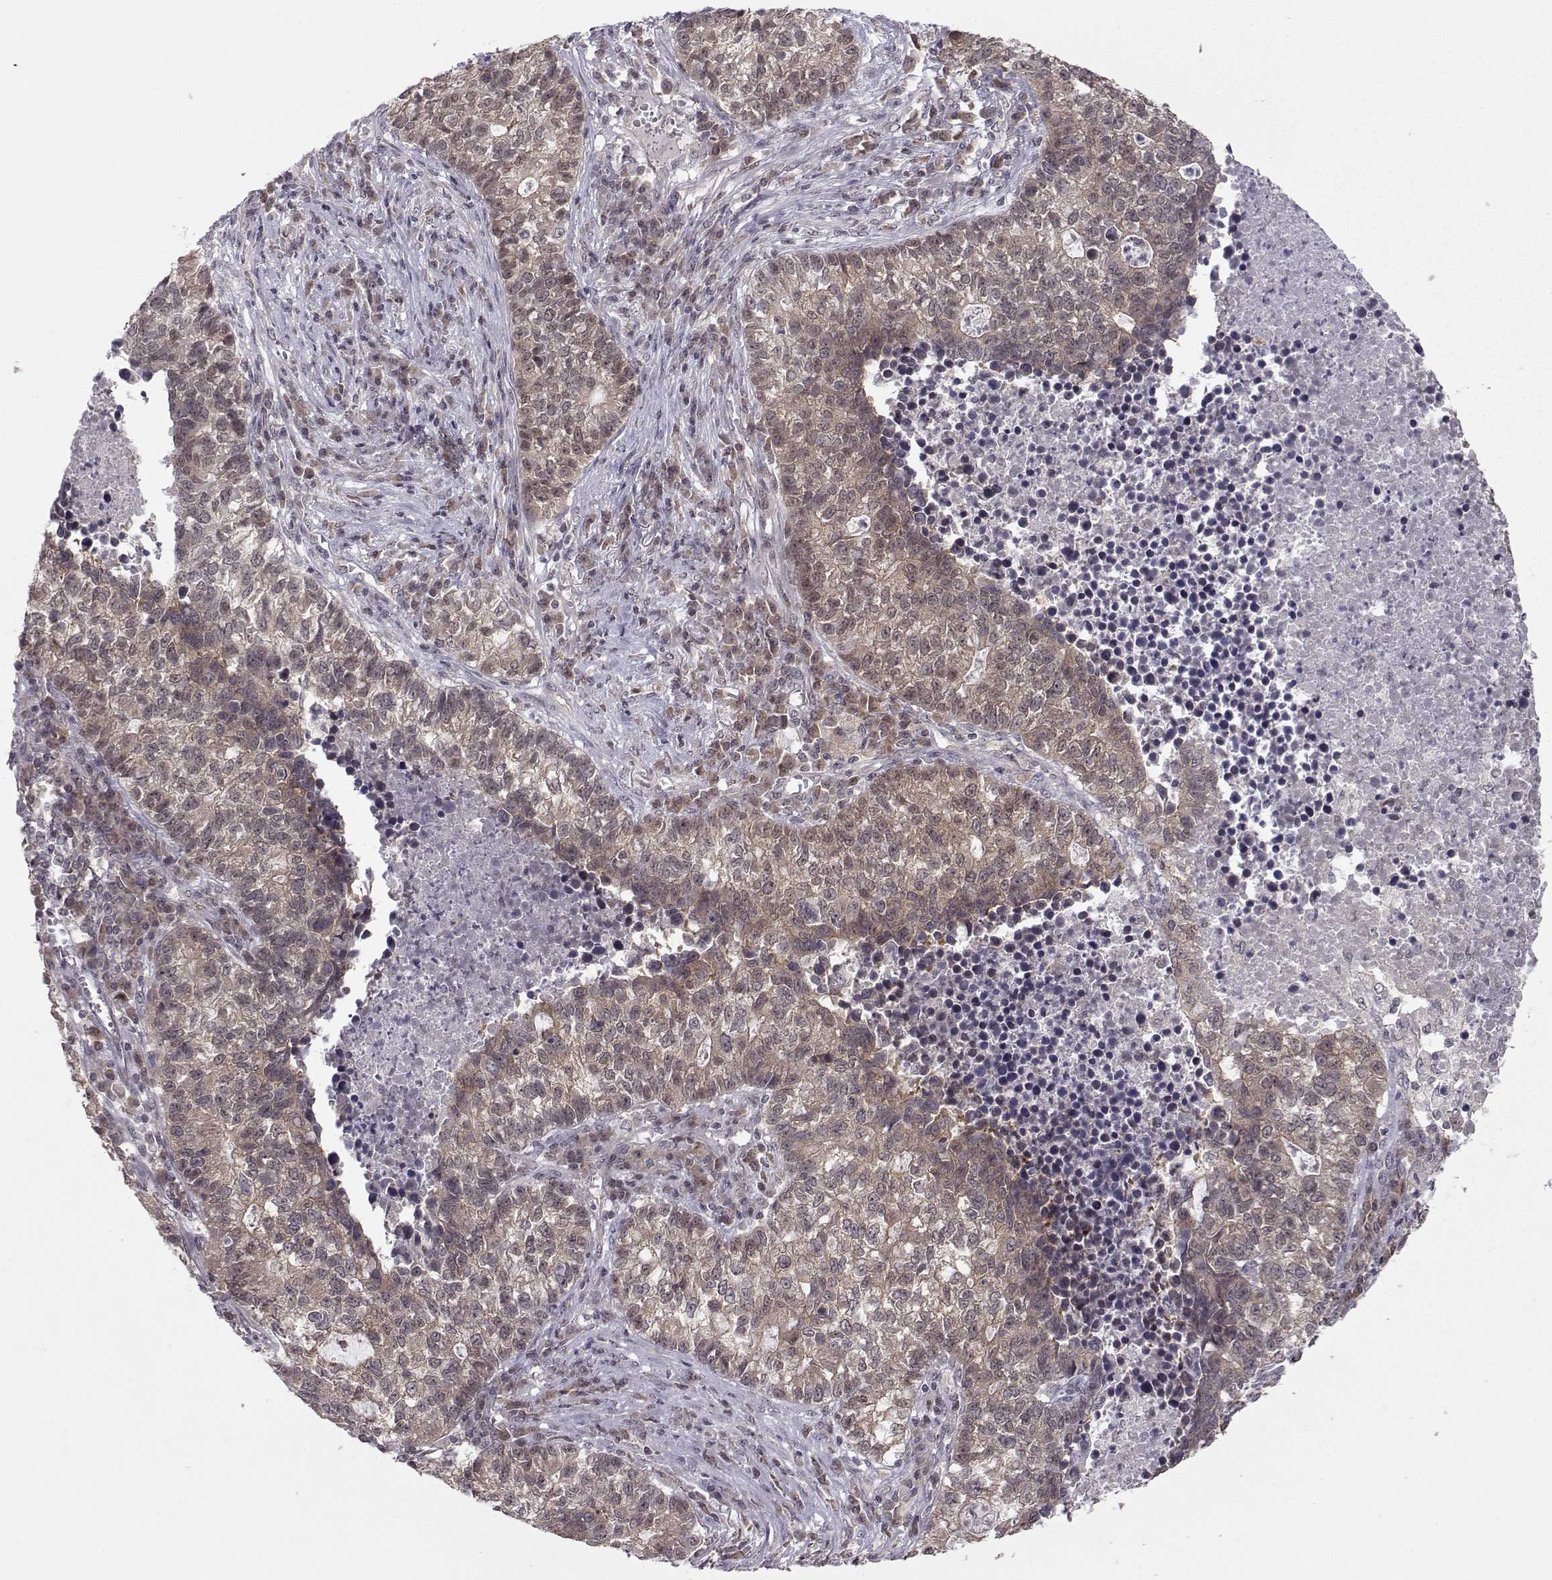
{"staining": {"intensity": "weak", "quantity": "25%-75%", "location": "cytoplasmic/membranous"}, "tissue": "lung cancer", "cell_type": "Tumor cells", "image_type": "cancer", "snomed": [{"axis": "morphology", "description": "Adenocarcinoma, NOS"}, {"axis": "topography", "description": "Lung"}], "caption": "Protein staining by immunohistochemistry demonstrates weak cytoplasmic/membranous staining in approximately 25%-75% of tumor cells in lung cancer.", "gene": "KIF13B", "patient": {"sex": "male", "age": 57}}